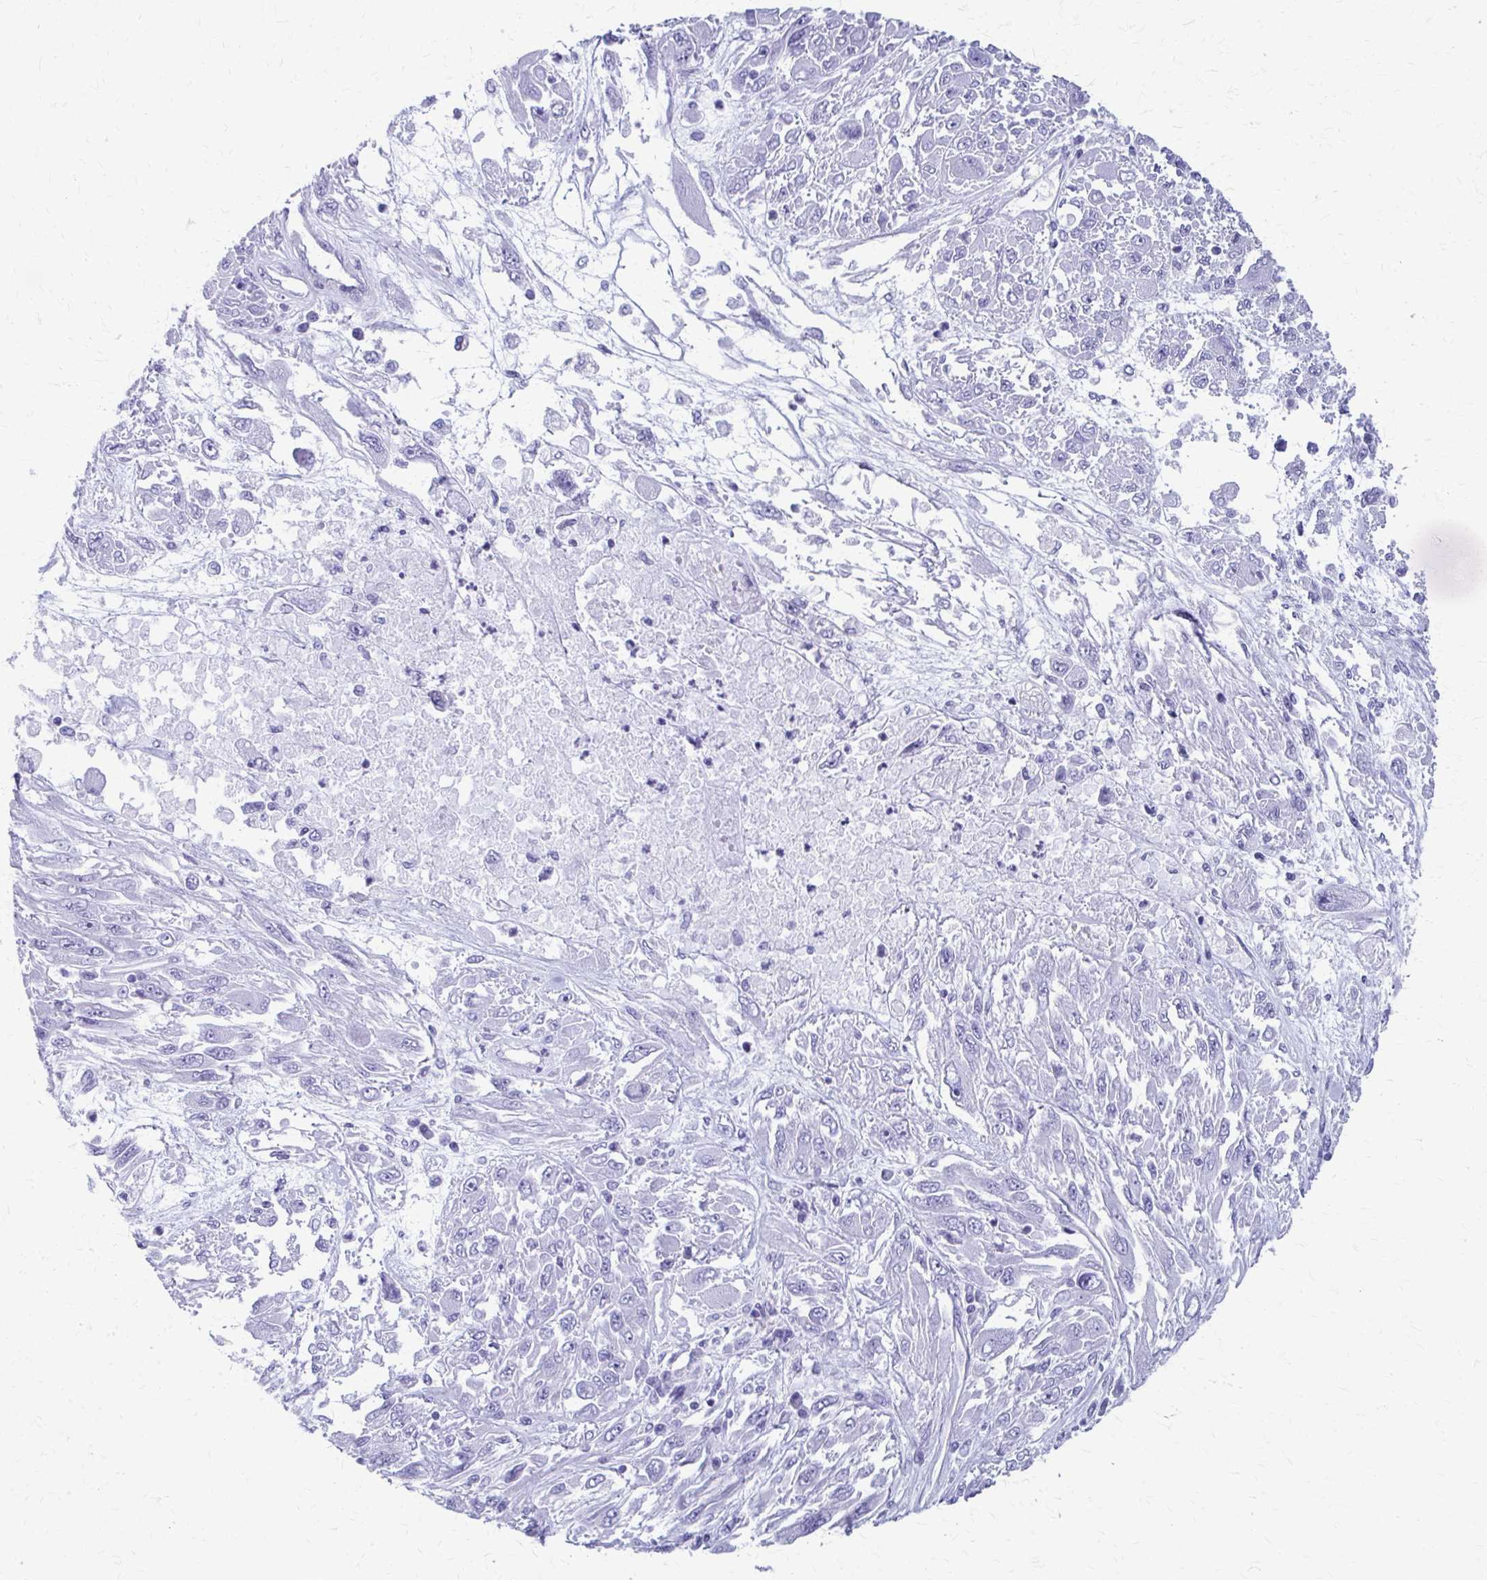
{"staining": {"intensity": "negative", "quantity": "none", "location": "none"}, "tissue": "melanoma", "cell_type": "Tumor cells", "image_type": "cancer", "snomed": [{"axis": "morphology", "description": "Malignant melanoma, NOS"}, {"axis": "topography", "description": "Skin"}], "caption": "DAB (3,3'-diaminobenzidine) immunohistochemical staining of malignant melanoma demonstrates no significant expression in tumor cells.", "gene": "CELF5", "patient": {"sex": "female", "age": 91}}